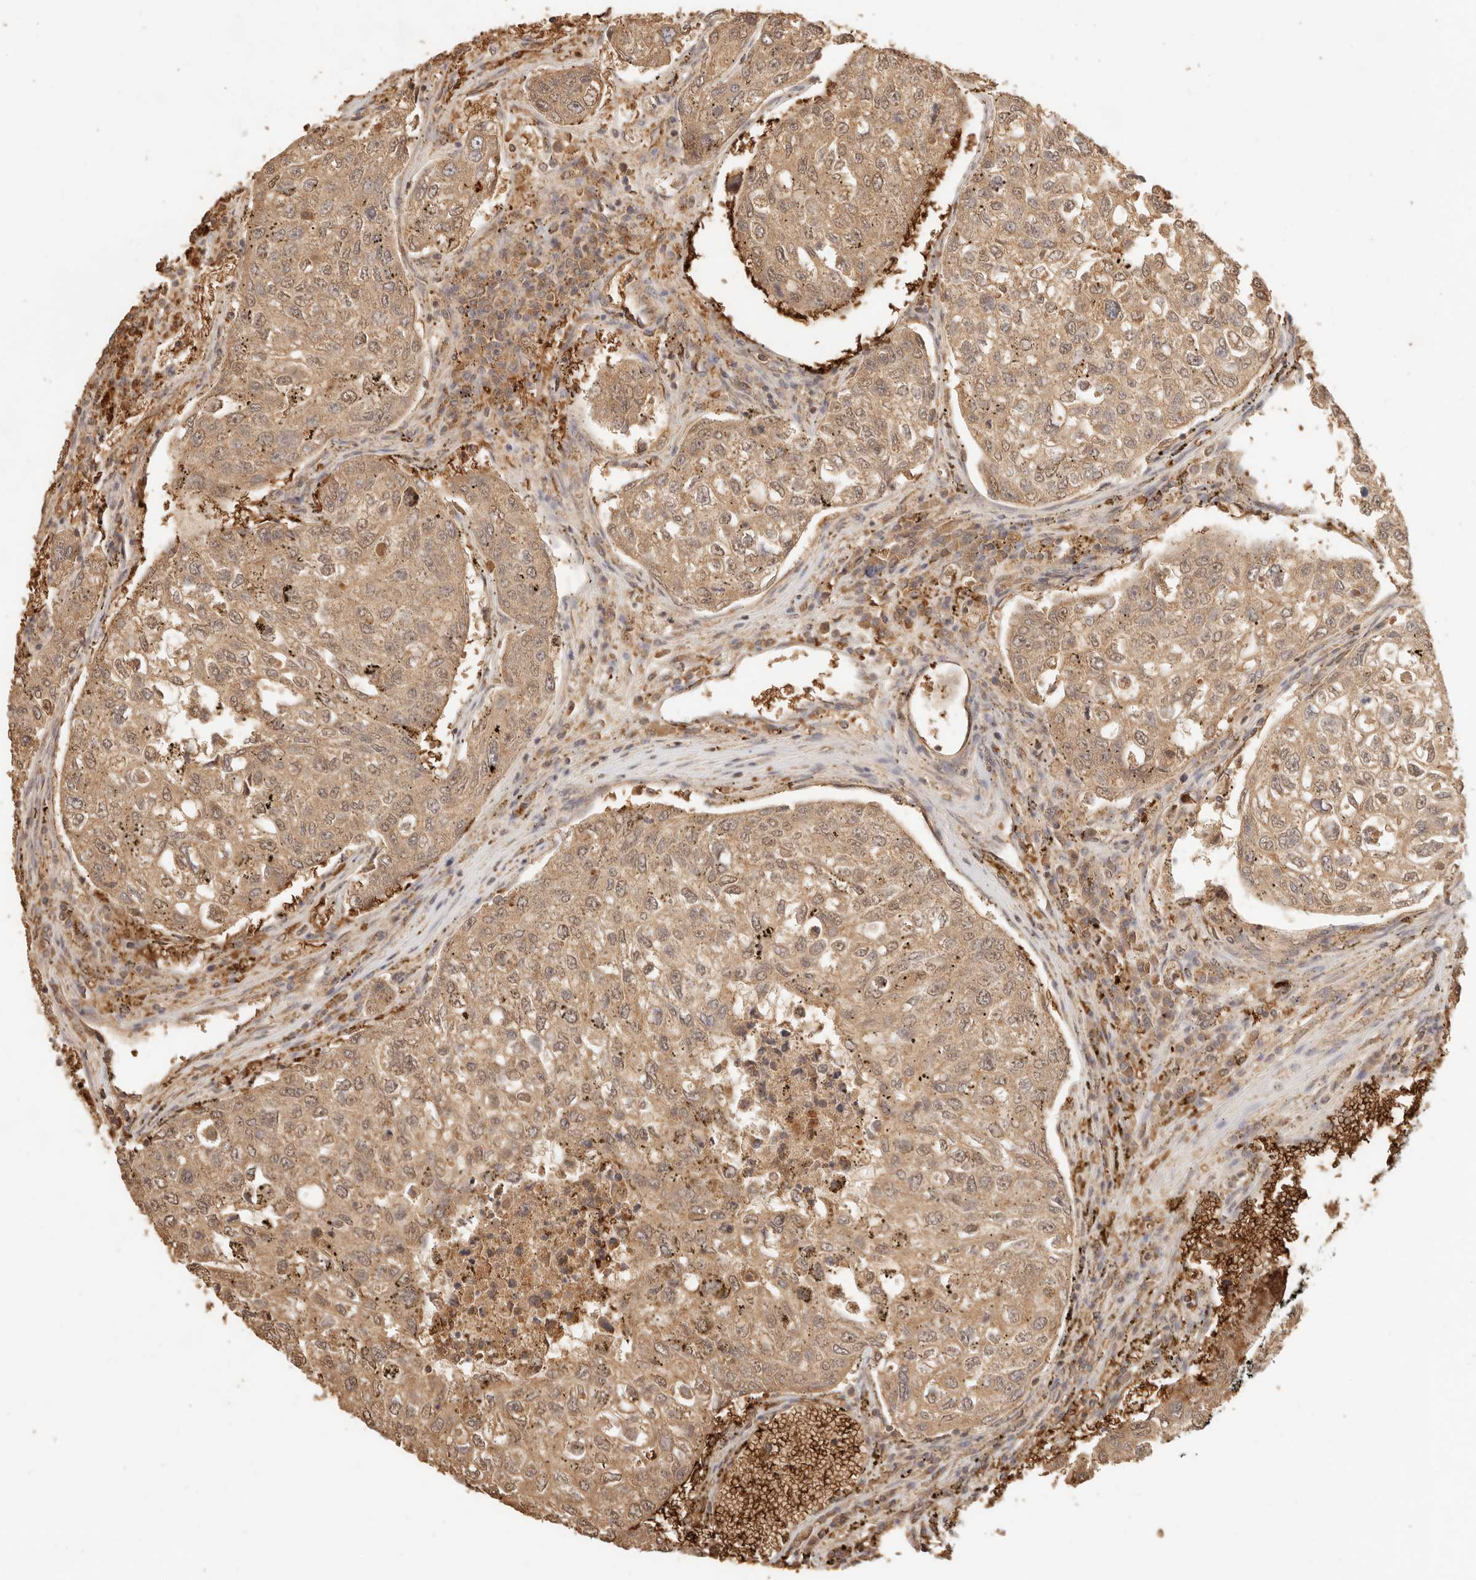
{"staining": {"intensity": "moderate", "quantity": ">75%", "location": "cytoplasmic/membranous,nuclear"}, "tissue": "urothelial cancer", "cell_type": "Tumor cells", "image_type": "cancer", "snomed": [{"axis": "morphology", "description": "Urothelial carcinoma, High grade"}, {"axis": "topography", "description": "Lymph node"}, {"axis": "topography", "description": "Urinary bladder"}], "caption": "High-grade urothelial carcinoma tissue reveals moderate cytoplasmic/membranous and nuclear staining in about >75% of tumor cells Ihc stains the protein of interest in brown and the nuclei are stained blue.", "gene": "INTS11", "patient": {"sex": "male", "age": 51}}